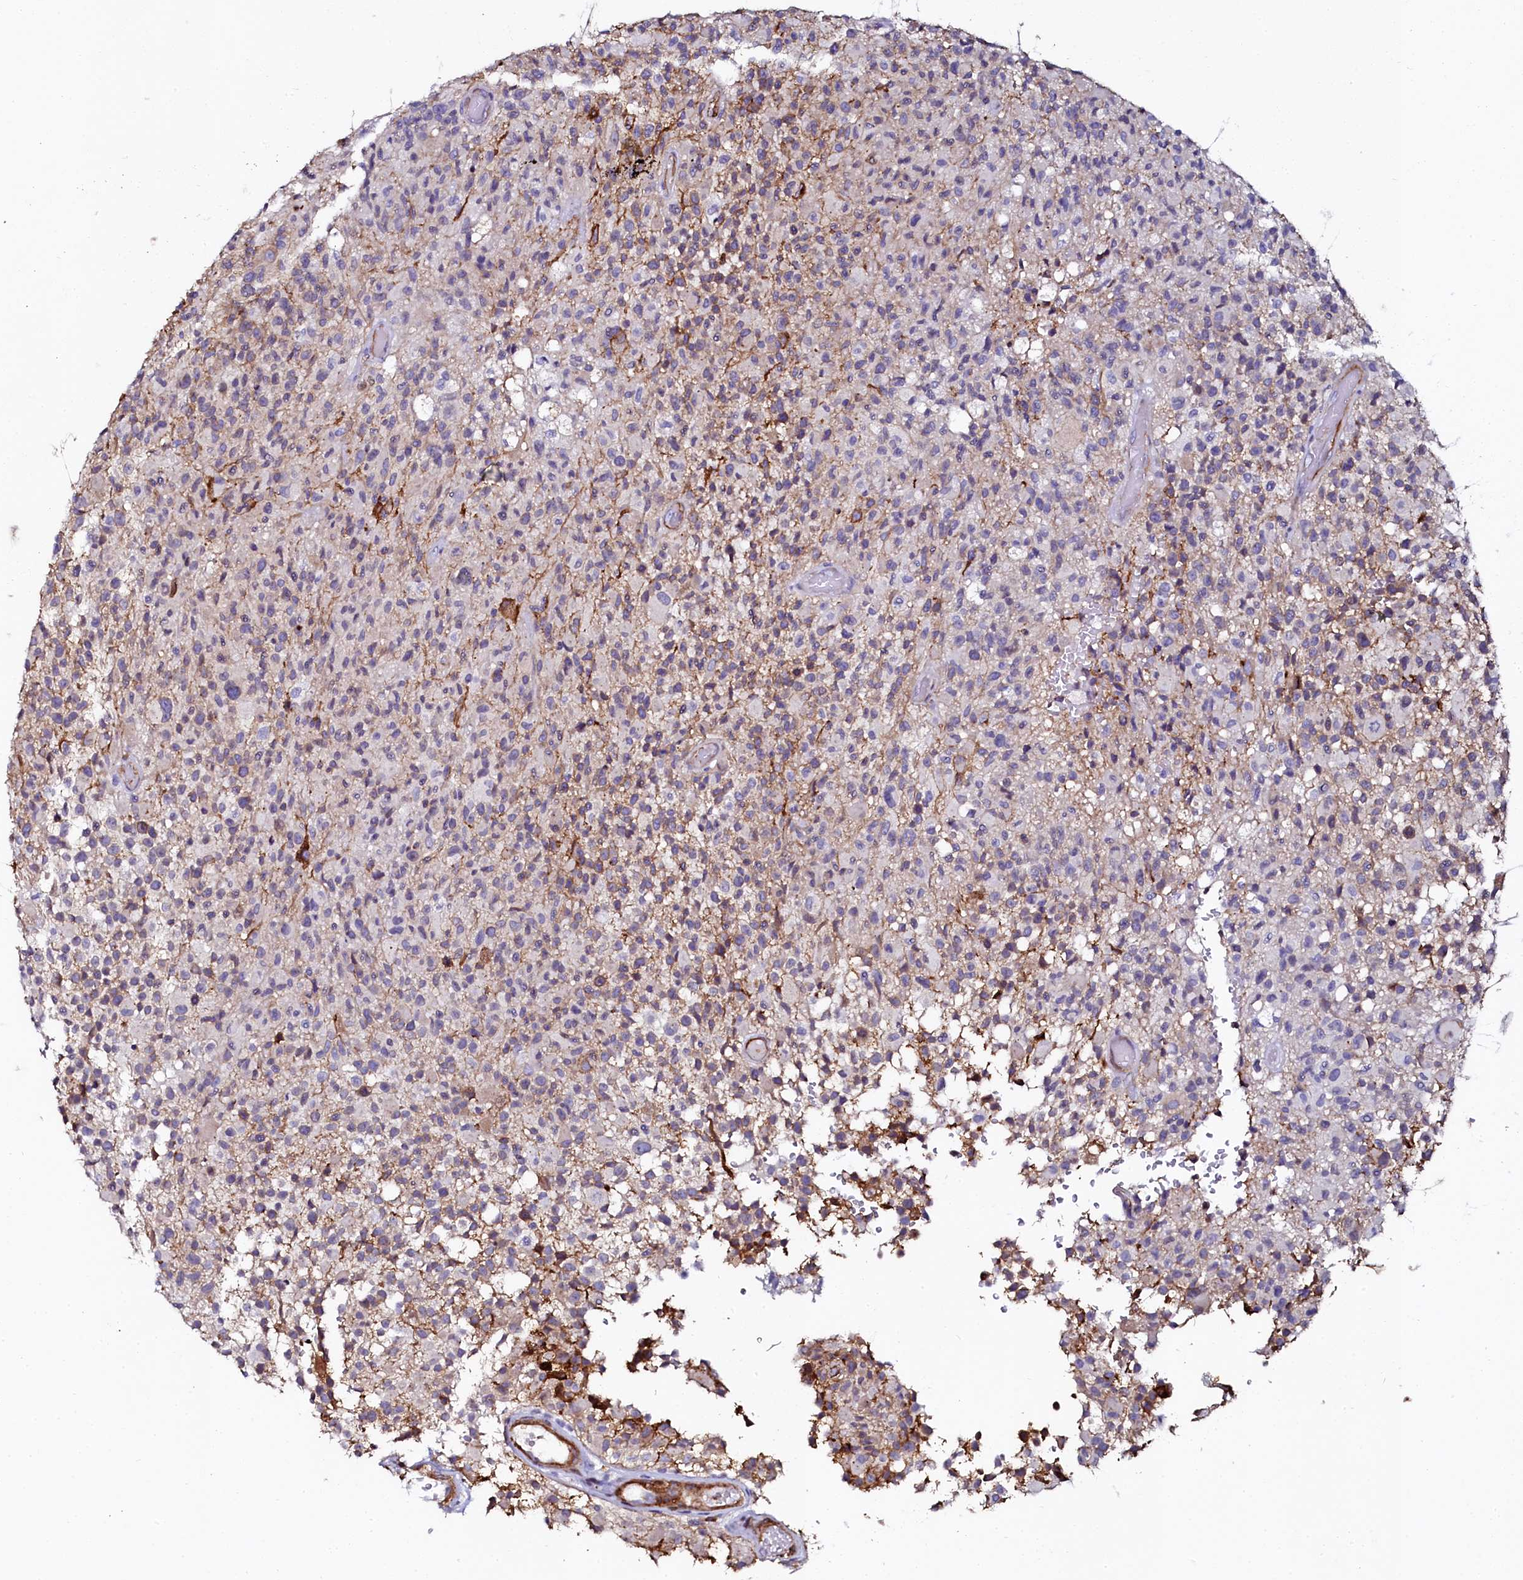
{"staining": {"intensity": "negative", "quantity": "none", "location": "none"}, "tissue": "glioma", "cell_type": "Tumor cells", "image_type": "cancer", "snomed": [{"axis": "morphology", "description": "Glioma, malignant, High grade"}, {"axis": "morphology", "description": "Glioblastoma, NOS"}, {"axis": "topography", "description": "Brain"}], "caption": "The photomicrograph shows no staining of tumor cells in glioma. (Stains: DAB immunohistochemistry with hematoxylin counter stain, Microscopy: brightfield microscopy at high magnification).", "gene": "AAAS", "patient": {"sex": "male", "age": 60}}